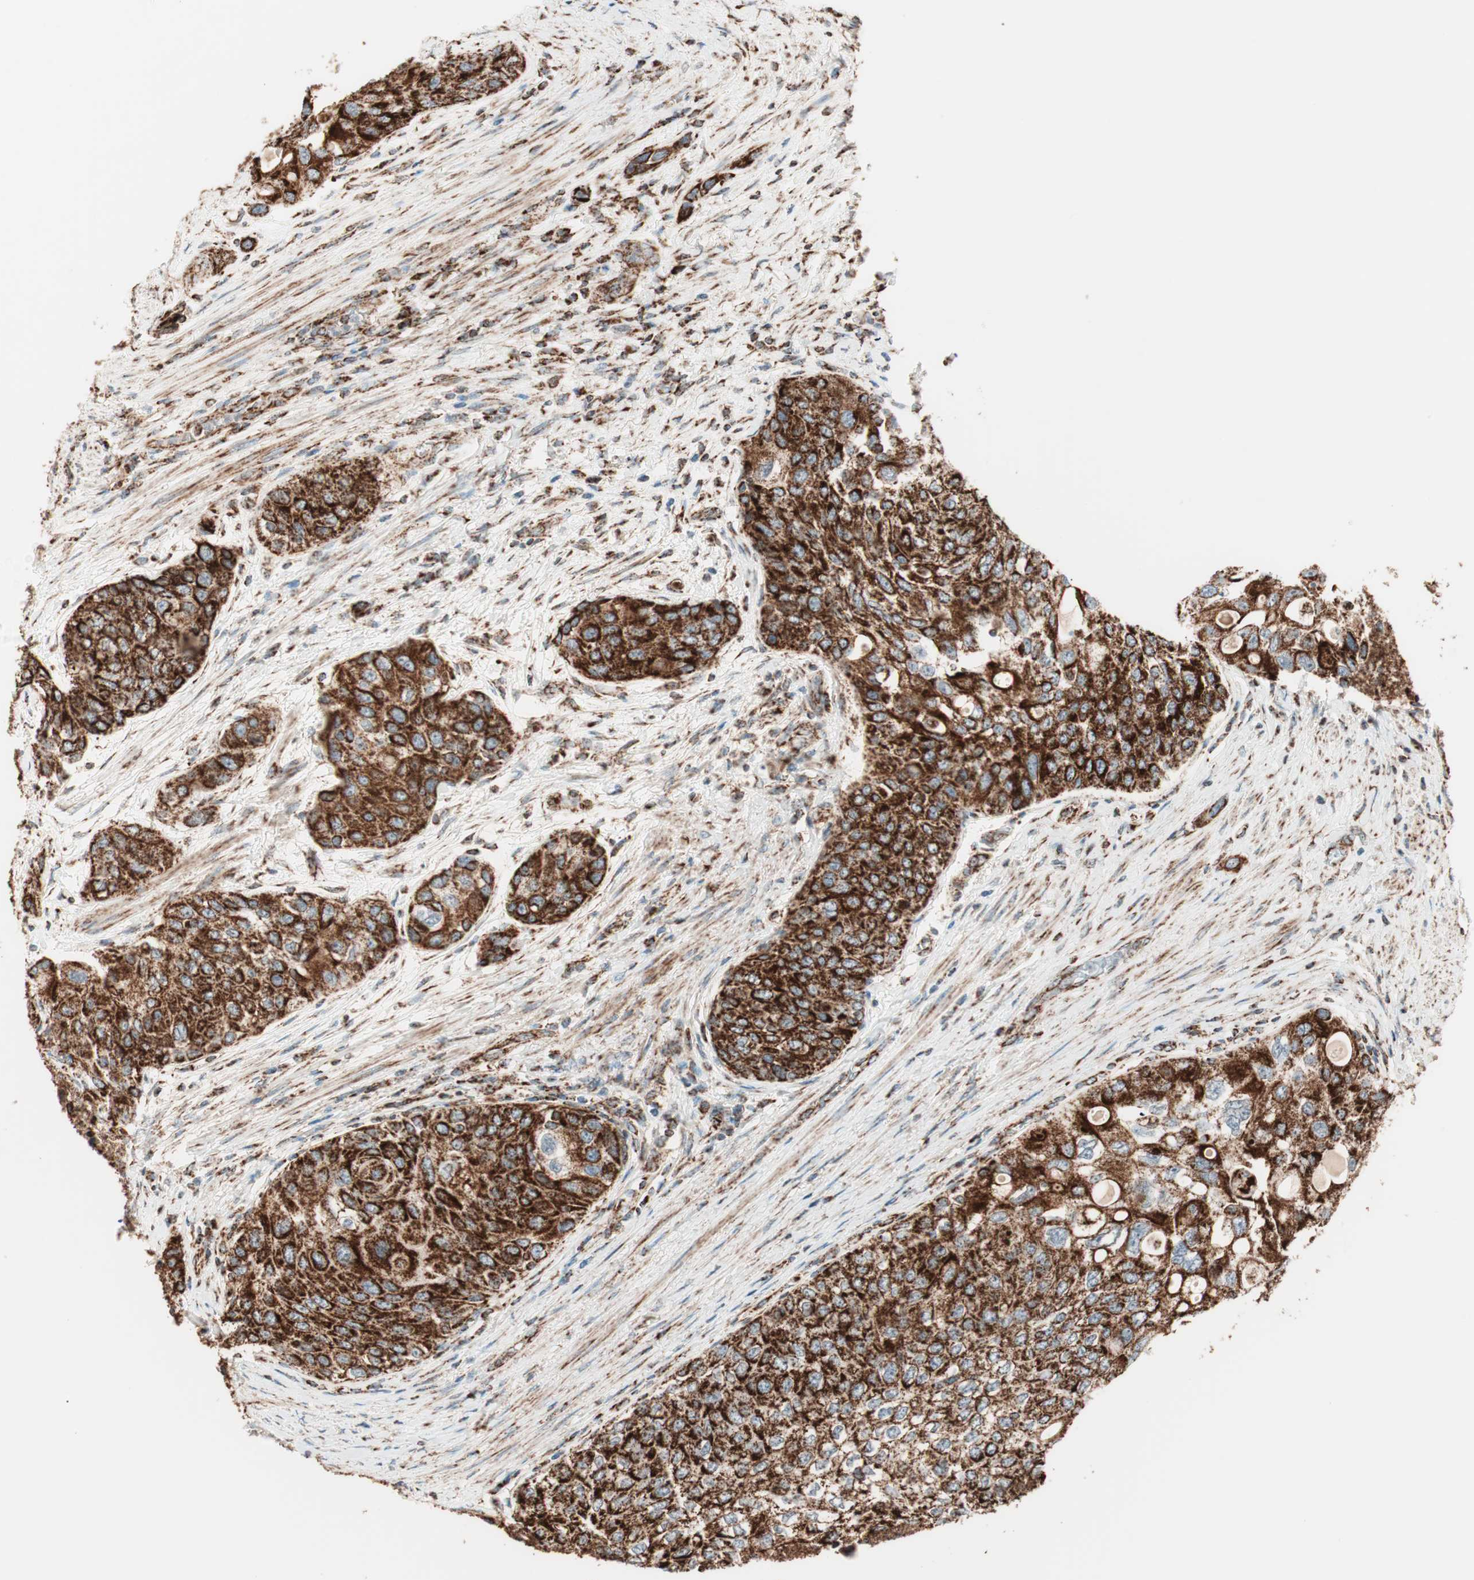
{"staining": {"intensity": "strong", "quantity": ">75%", "location": "cytoplasmic/membranous"}, "tissue": "urothelial cancer", "cell_type": "Tumor cells", "image_type": "cancer", "snomed": [{"axis": "morphology", "description": "Urothelial carcinoma, High grade"}, {"axis": "topography", "description": "Urinary bladder"}], "caption": "Immunohistochemistry micrograph of neoplastic tissue: human urothelial cancer stained using immunohistochemistry (IHC) displays high levels of strong protein expression localized specifically in the cytoplasmic/membranous of tumor cells, appearing as a cytoplasmic/membranous brown color.", "gene": "TOMM22", "patient": {"sex": "female", "age": 56}}